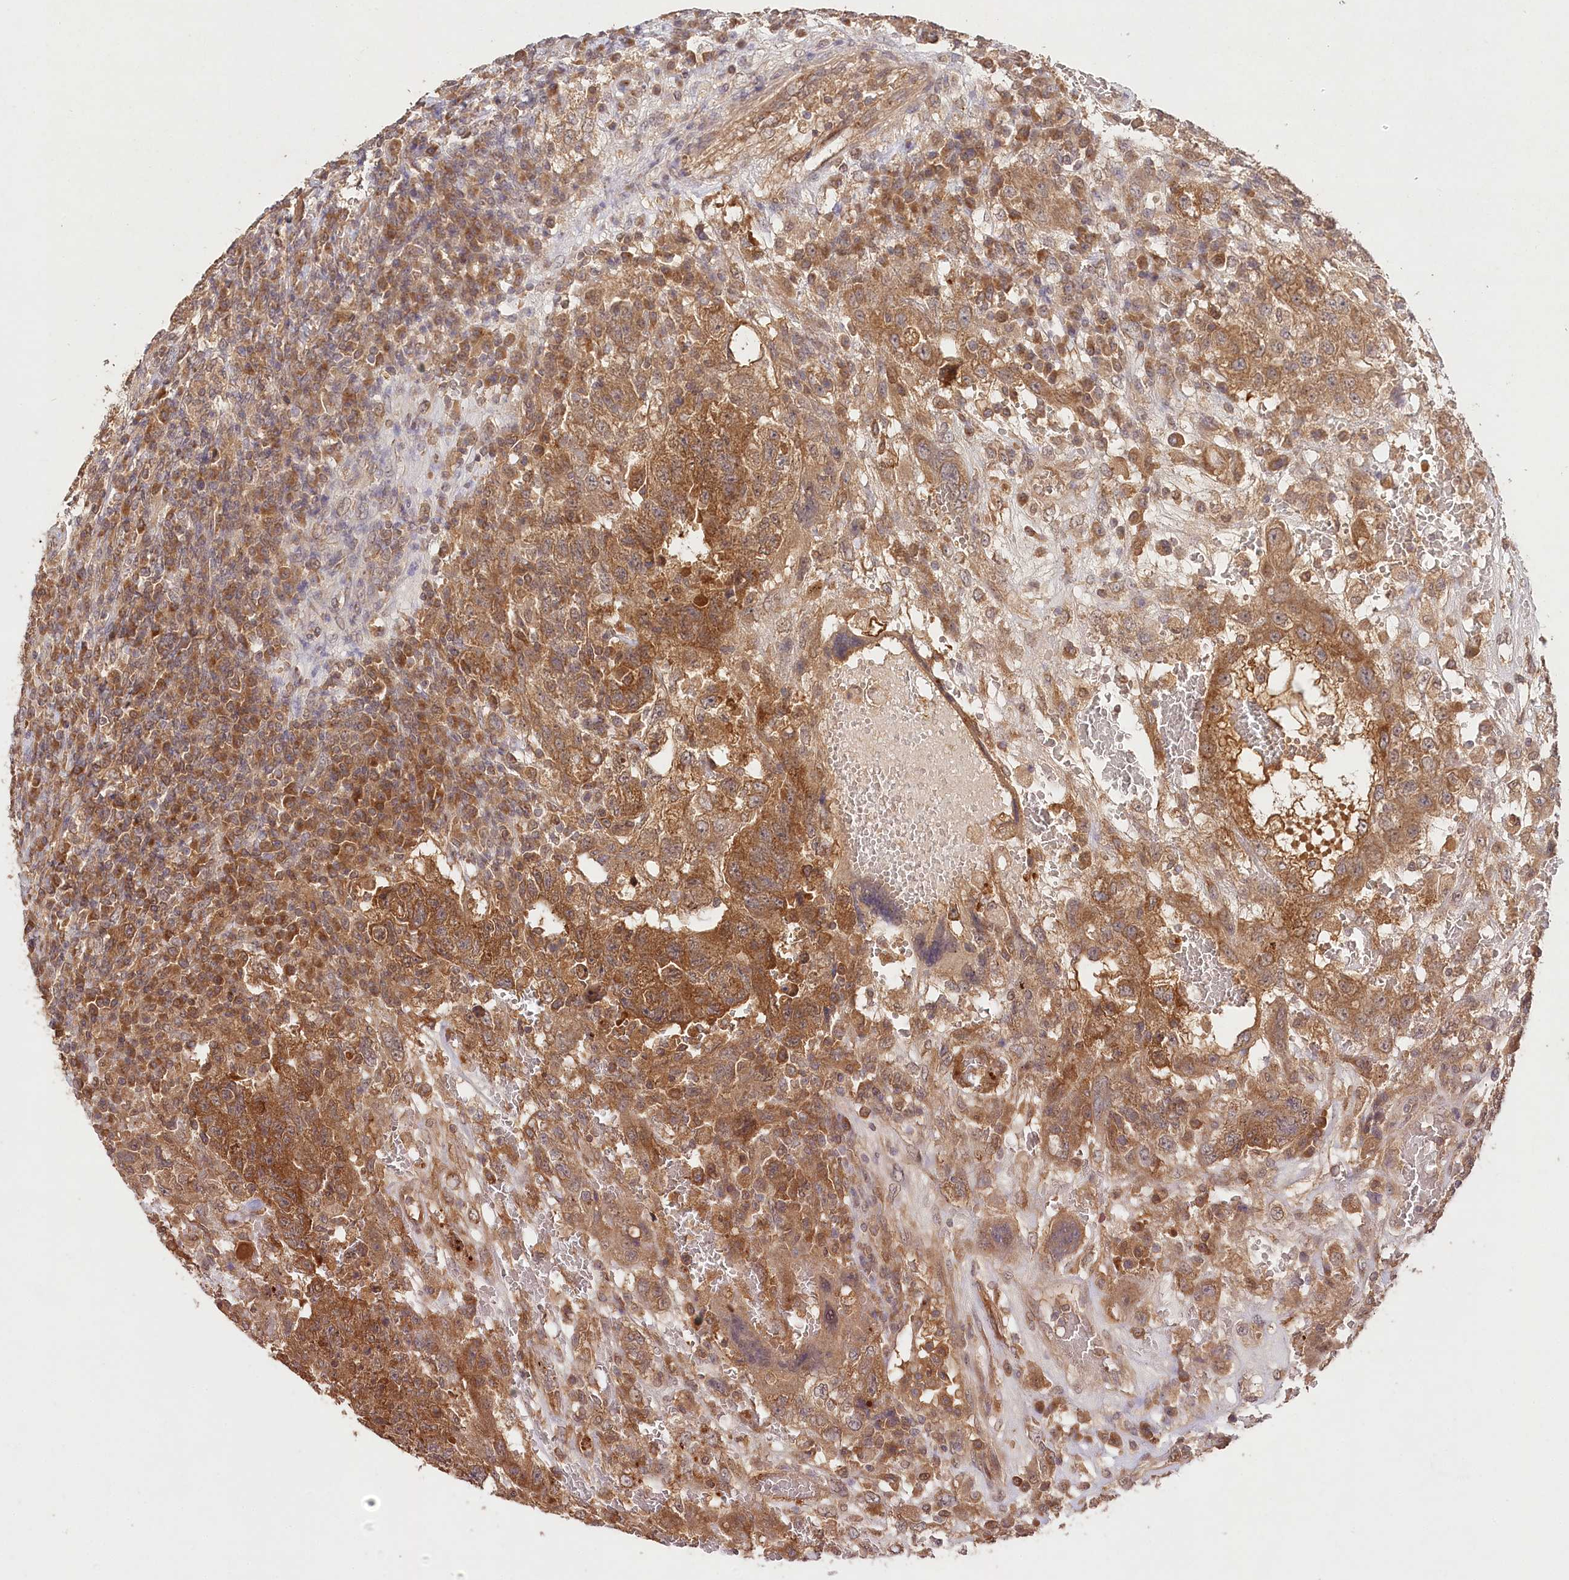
{"staining": {"intensity": "moderate", "quantity": ">75%", "location": "cytoplasmic/membranous"}, "tissue": "testis cancer", "cell_type": "Tumor cells", "image_type": "cancer", "snomed": [{"axis": "morphology", "description": "Carcinoma, Embryonal, NOS"}, {"axis": "topography", "description": "Testis"}], "caption": "Immunohistochemistry photomicrograph of testis embryonal carcinoma stained for a protein (brown), which reveals medium levels of moderate cytoplasmic/membranous expression in approximately >75% of tumor cells.", "gene": "IRAK1BP1", "patient": {"sex": "male", "age": 26}}